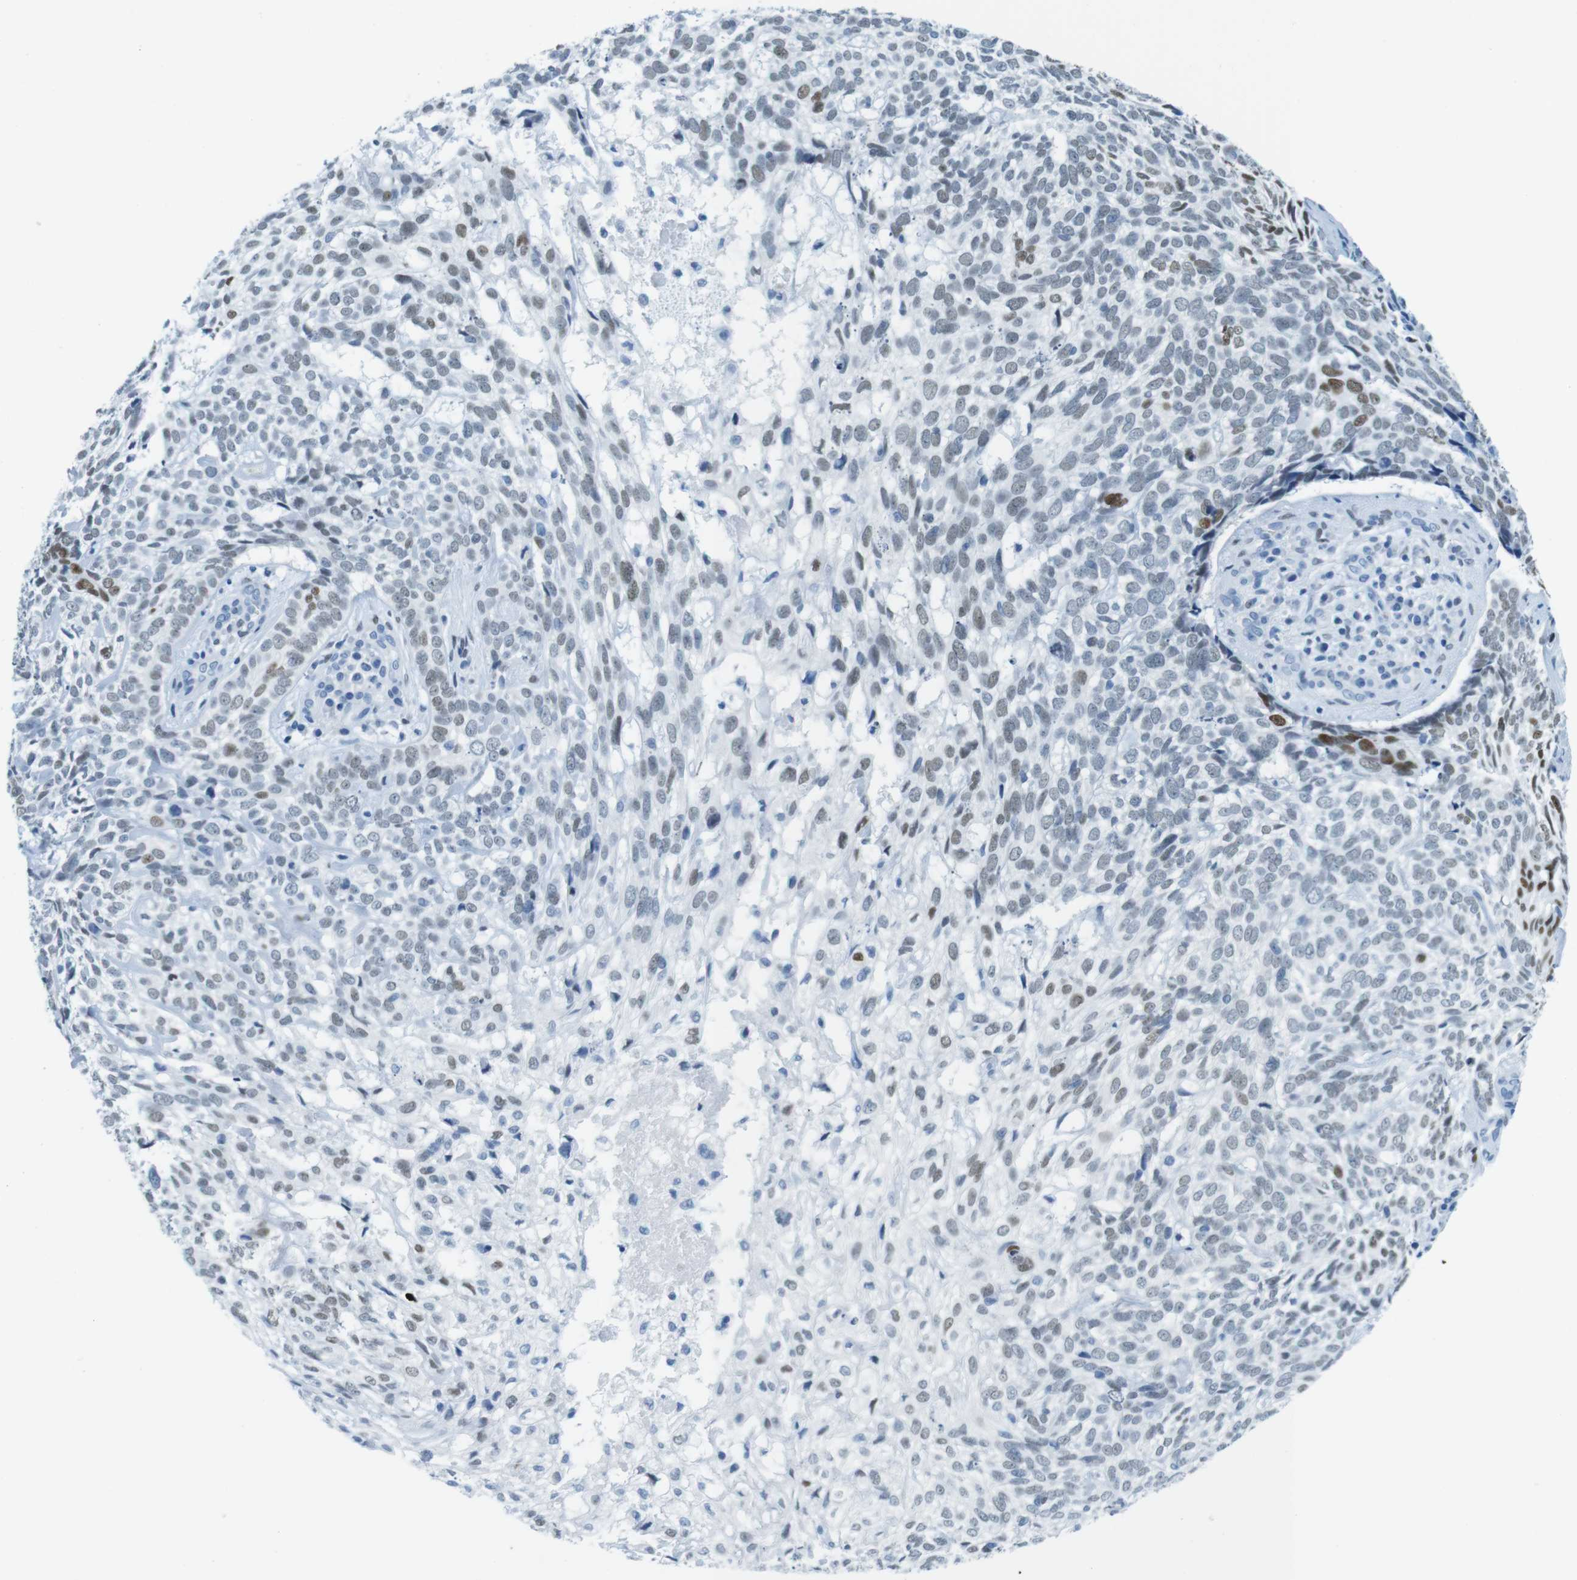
{"staining": {"intensity": "moderate", "quantity": "25%-75%", "location": "nuclear"}, "tissue": "skin cancer", "cell_type": "Tumor cells", "image_type": "cancer", "snomed": [{"axis": "morphology", "description": "Basal cell carcinoma"}, {"axis": "topography", "description": "Skin"}], "caption": "Protein staining of skin basal cell carcinoma tissue exhibits moderate nuclear staining in approximately 25%-75% of tumor cells.", "gene": "TFAP2C", "patient": {"sex": "male", "age": 72}}